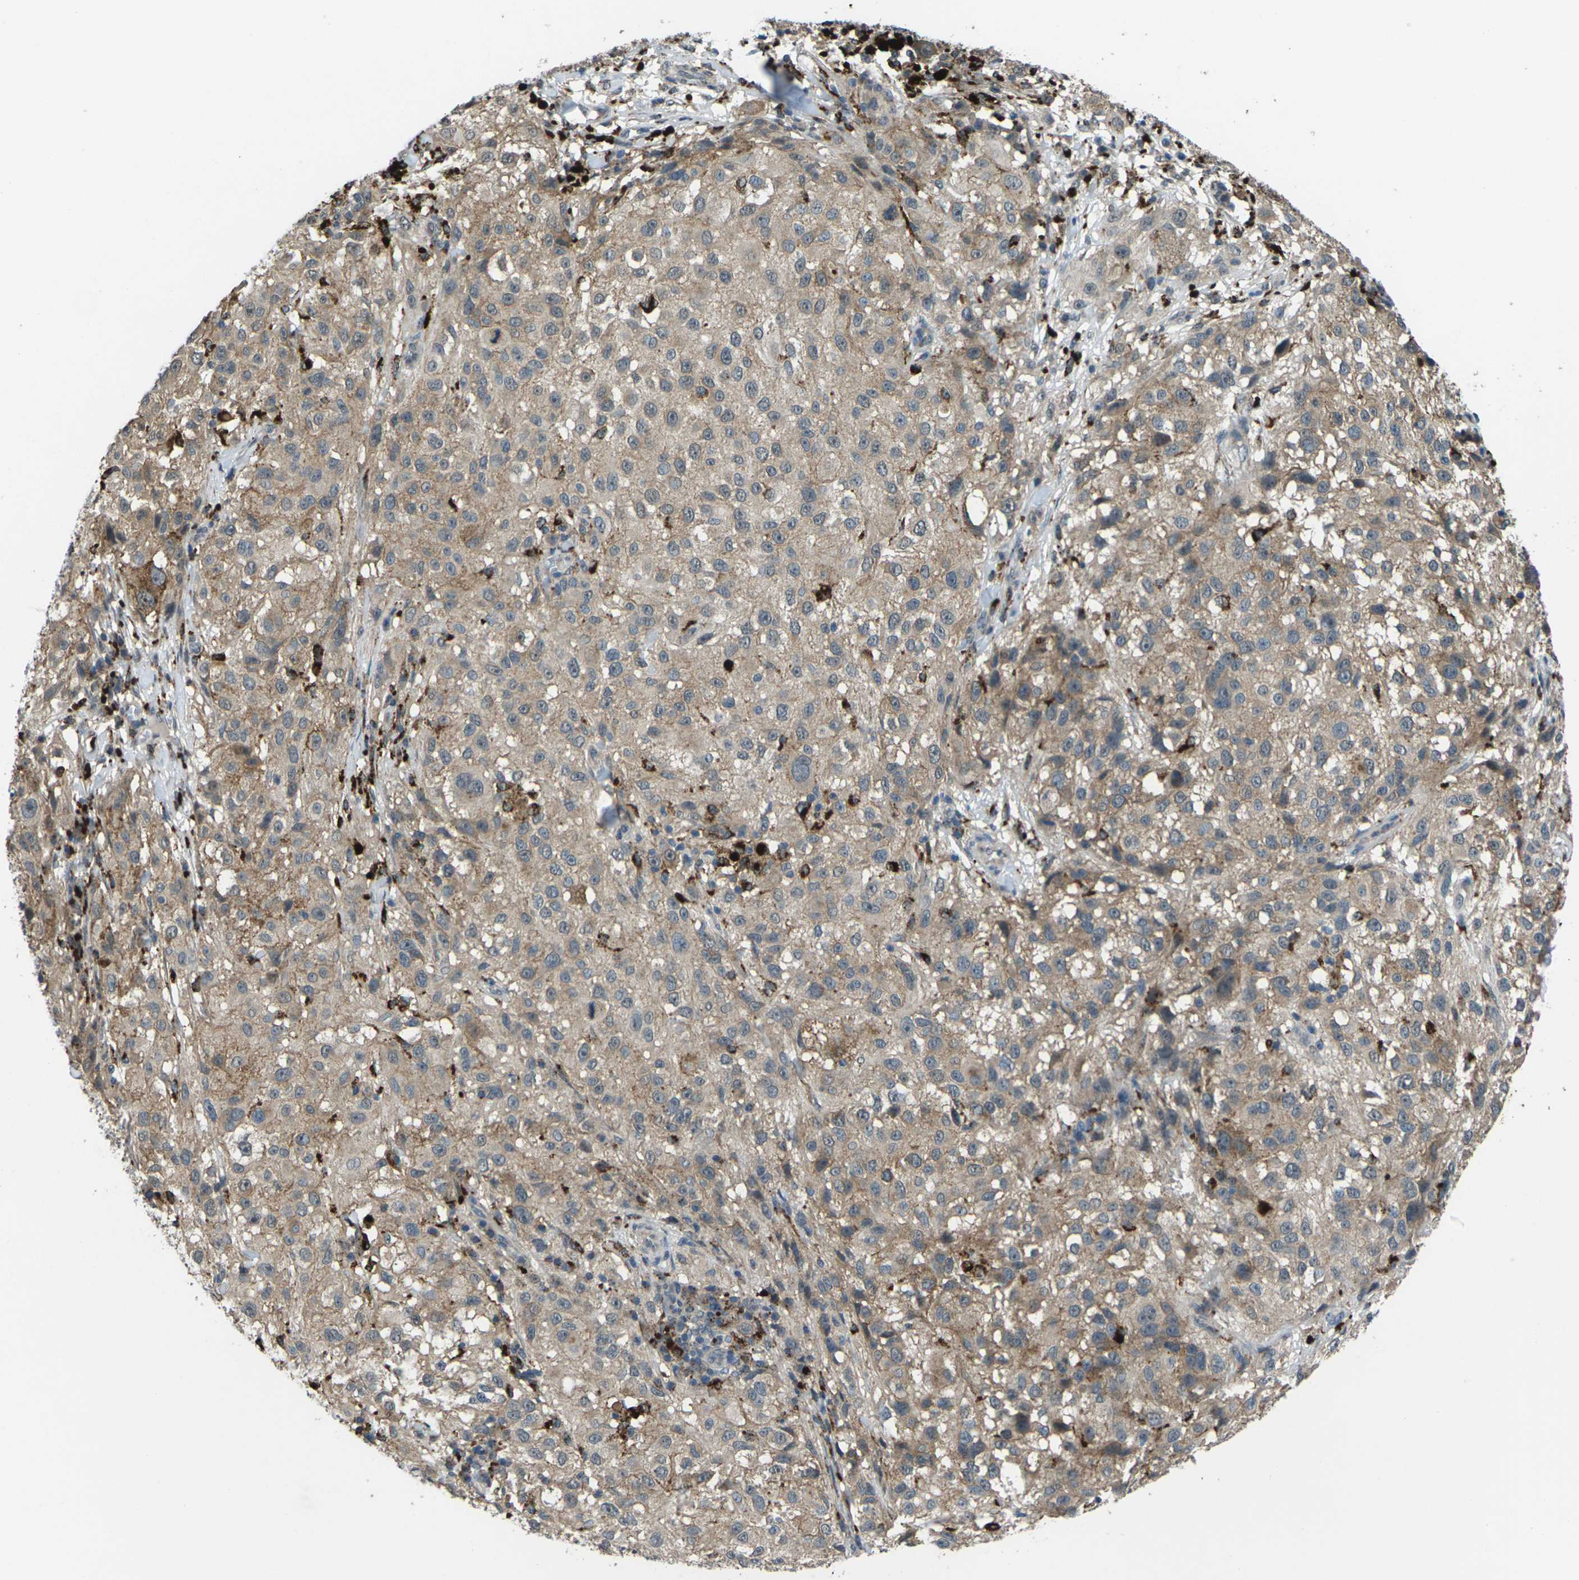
{"staining": {"intensity": "weak", "quantity": ">75%", "location": "cytoplasmic/membranous"}, "tissue": "melanoma", "cell_type": "Tumor cells", "image_type": "cancer", "snomed": [{"axis": "morphology", "description": "Necrosis, NOS"}, {"axis": "morphology", "description": "Malignant melanoma, NOS"}, {"axis": "topography", "description": "Skin"}], "caption": "Immunohistochemistry micrograph of neoplastic tissue: human malignant melanoma stained using immunohistochemistry (IHC) reveals low levels of weak protein expression localized specifically in the cytoplasmic/membranous of tumor cells, appearing as a cytoplasmic/membranous brown color.", "gene": "SLC31A2", "patient": {"sex": "female", "age": 87}}